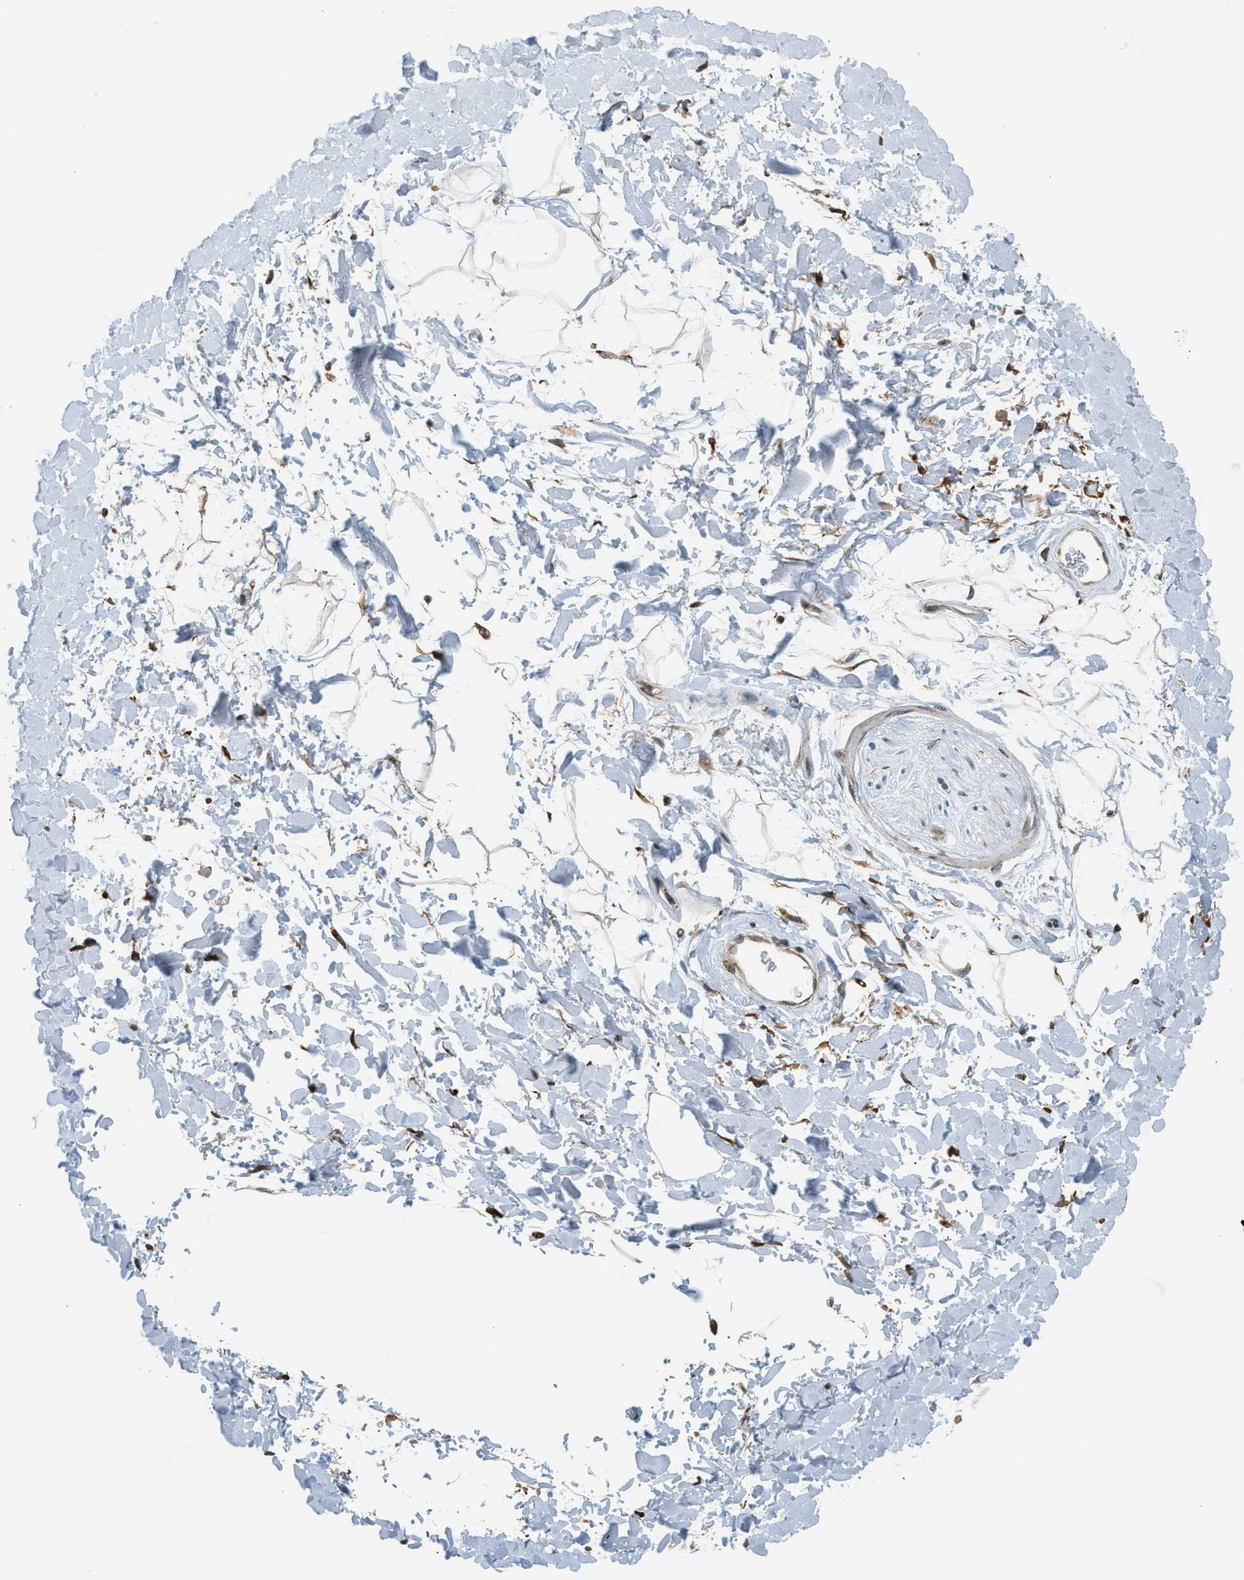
{"staining": {"intensity": "strong", "quantity": ">75%", "location": "cytoplasmic/membranous,nuclear"}, "tissue": "adipose tissue", "cell_type": "Adipocytes", "image_type": "normal", "snomed": [{"axis": "morphology", "description": "Normal tissue, NOS"}, {"axis": "topography", "description": "Soft tissue"}], "caption": "Unremarkable adipose tissue demonstrates strong cytoplasmic/membranous,nuclear staining in about >75% of adipocytes.", "gene": "SEMA4D", "patient": {"sex": "male", "age": 72}}